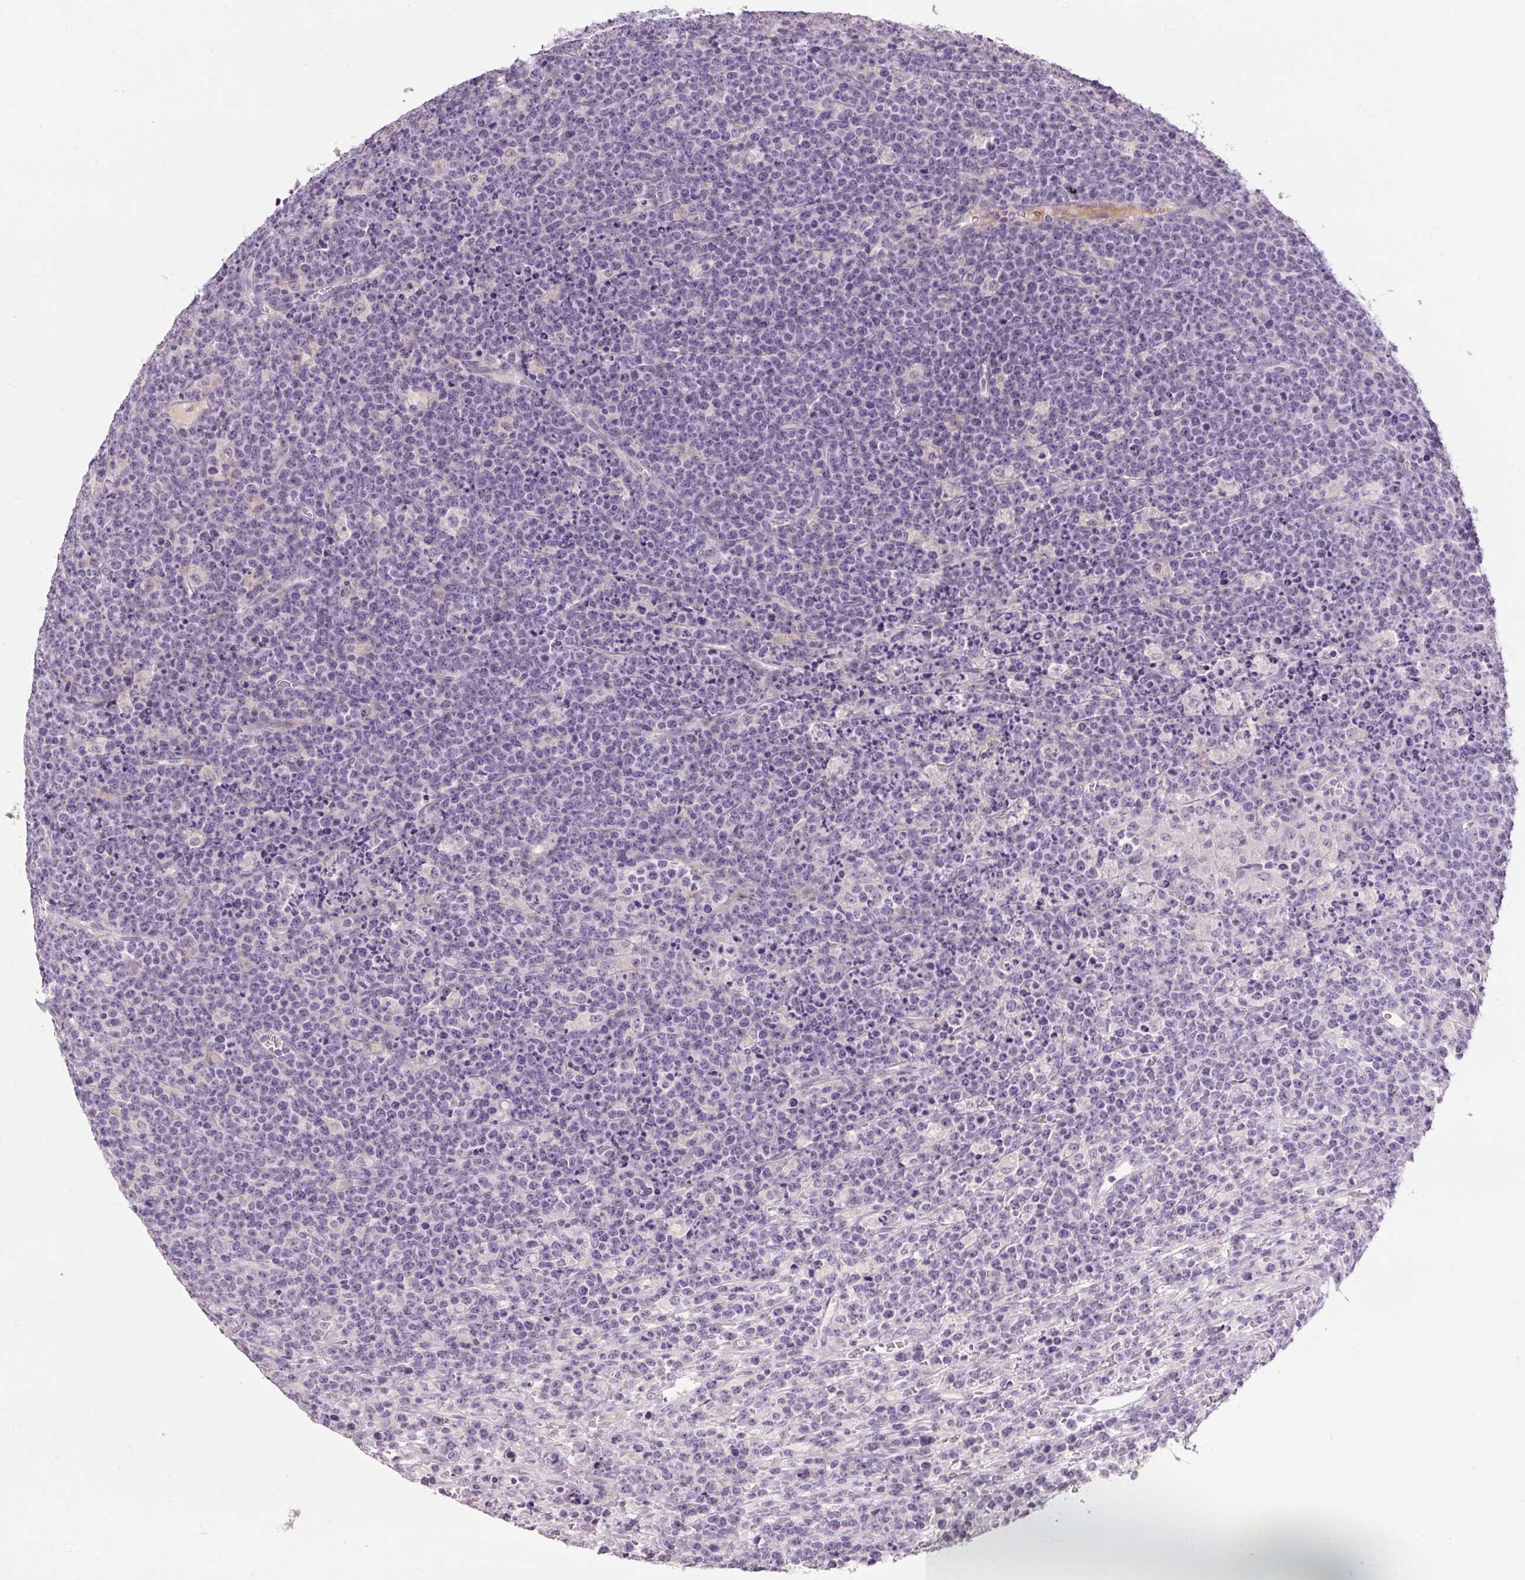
{"staining": {"intensity": "negative", "quantity": "none", "location": "none"}, "tissue": "lymphoma", "cell_type": "Tumor cells", "image_type": "cancer", "snomed": [{"axis": "morphology", "description": "Malignant lymphoma, non-Hodgkin's type, High grade"}, {"axis": "topography", "description": "Ovary"}], "caption": "Lymphoma stained for a protein using IHC demonstrates no expression tumor cells.", "gene": "NFE2L3", "patient": {"sex": "female", "age": 56}}